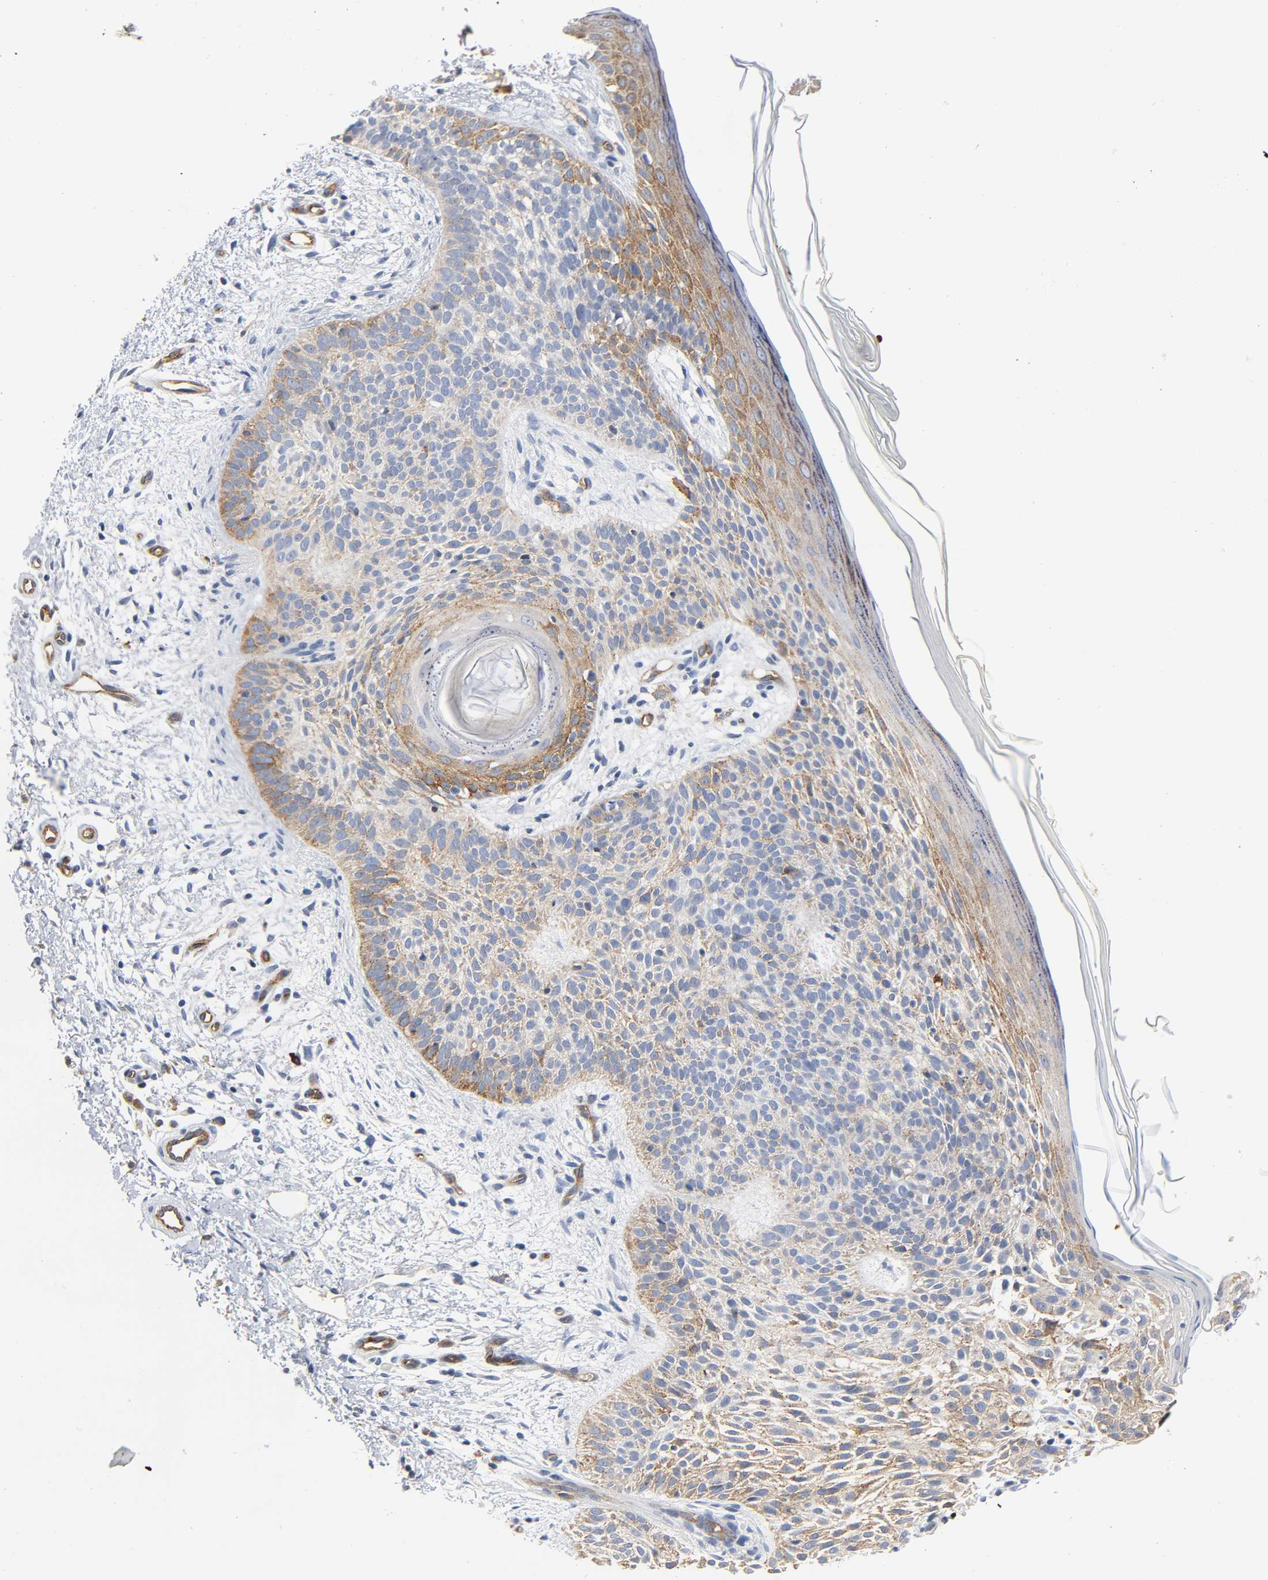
{"staining": {"intensity": "moderate", "quantity": ">75%", "location": "cytoplasmic/membranous"}, "tissue": "skin cancer", "cell_type": "Tumor cells", "image_type": "cancer", "snomed": [{"axis": "morphology", "description": "Normal tissue, NOS"}, {"axis": "morphology", "description": "Basal cell carcinoma"}, {"axis": "topography", "description": "Skin"}], "caption": "High-magnification brightfield microscopy of skin cancer stained with DAB (3,3'-diaminobenzidine) (brown) and counterstained with hematoxylin (blue). tumor cells exhibit moderate cytoplasmic/membranous positivity is appreciated in approximately>75% of cells.", "gene": "CD2AP", "patient": {"sex": "female", "age": 69}}